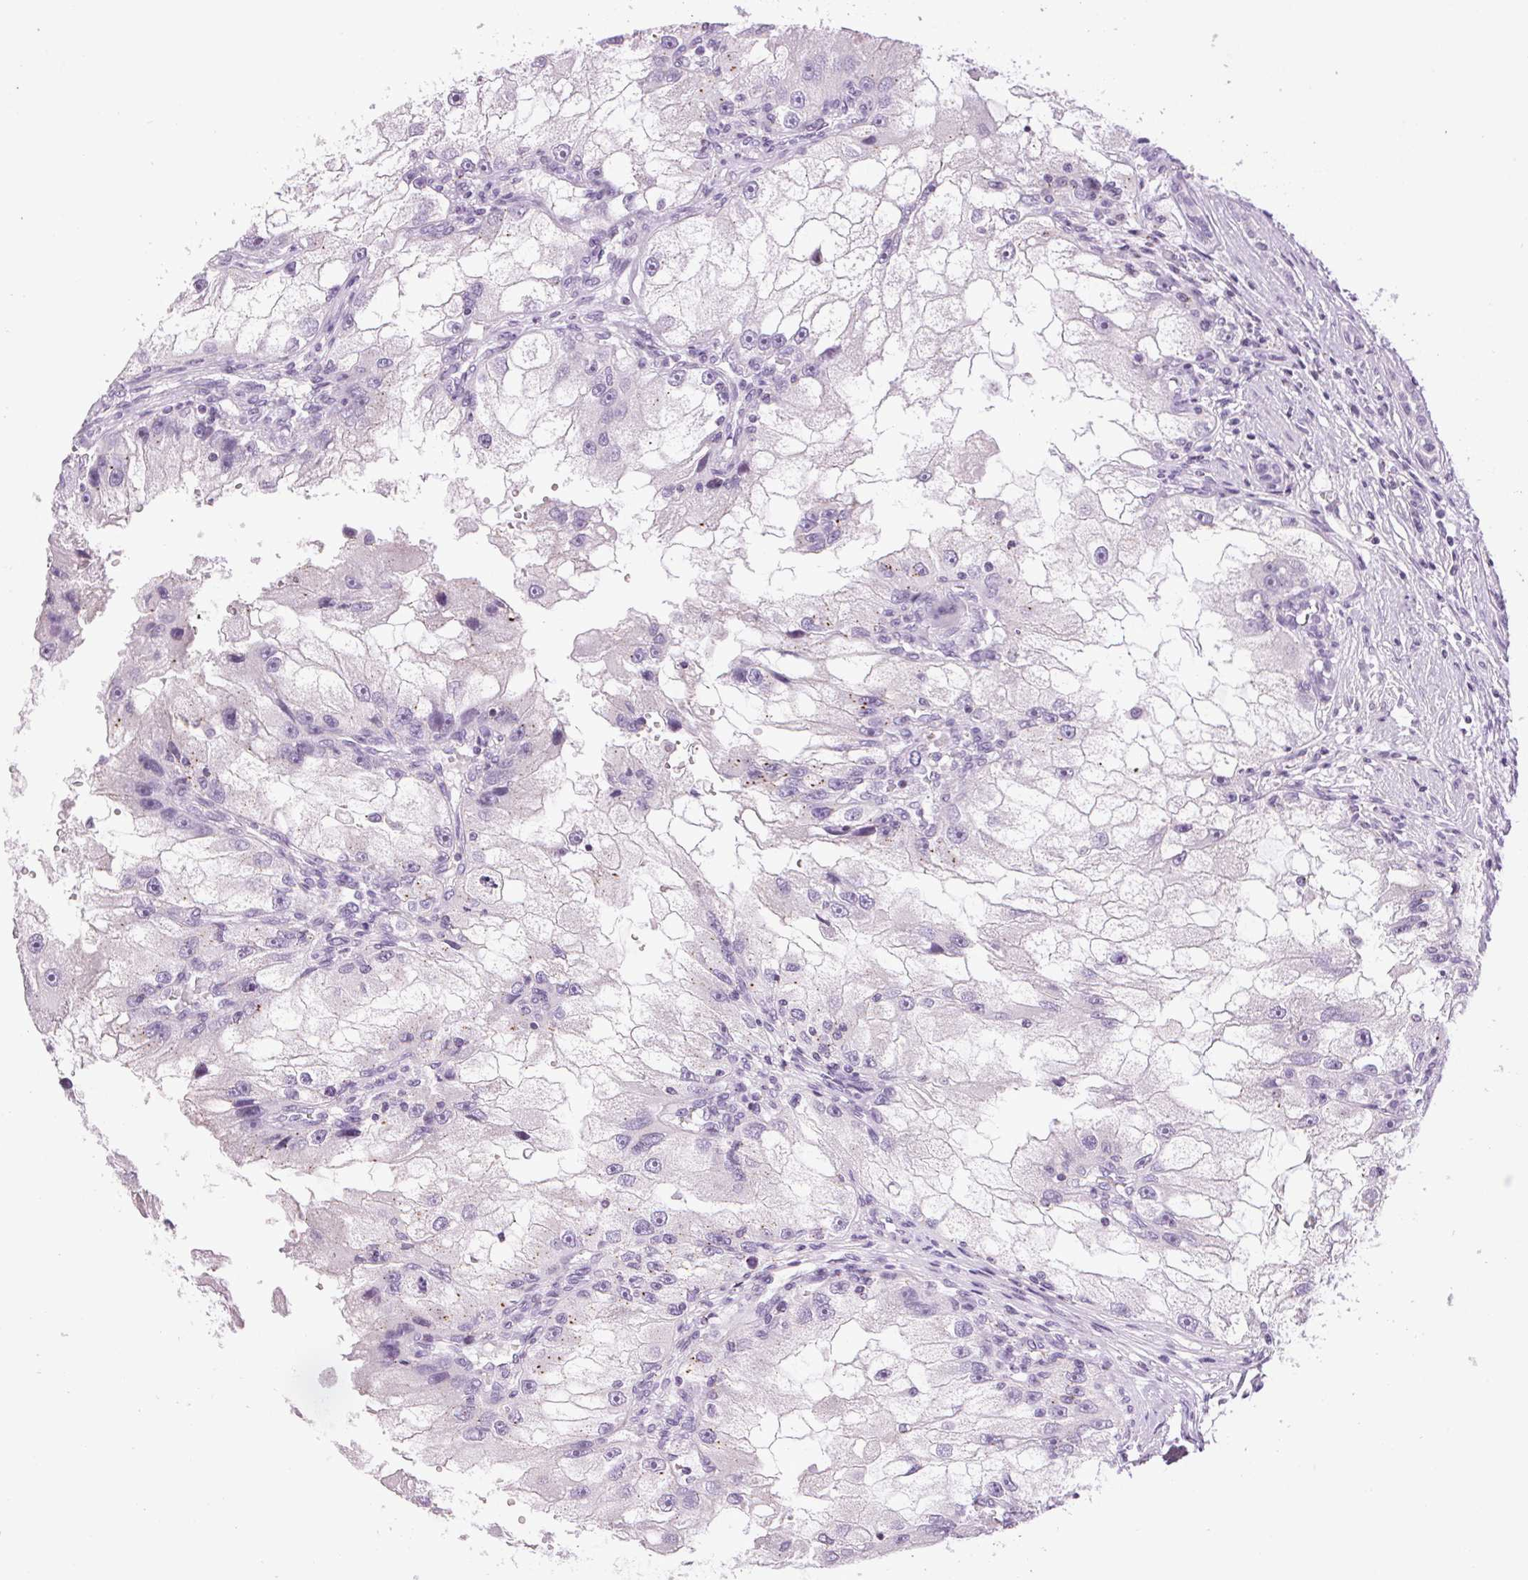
{"staining": {"intensity": "negative", "quantity": "none", "location": "none"}, "tissue": "renal cancer", "cell_type": "Tumor cells", "image_type": "cancer", "snomed": [{"axis": "morphology", "description": "Adenocarcinoma, NOS"}, {"axis": "topography", "description": "Kidney"}], "caption": "There is no significant staining in tumor cells of renal cancer (adenocarcinoma). (DAB (3,3'-diaminobenzidine) IHC with hematoxylin counter stain).", "gene": "TMEM88B", "patient": {"sex": "male", "age": 63}}